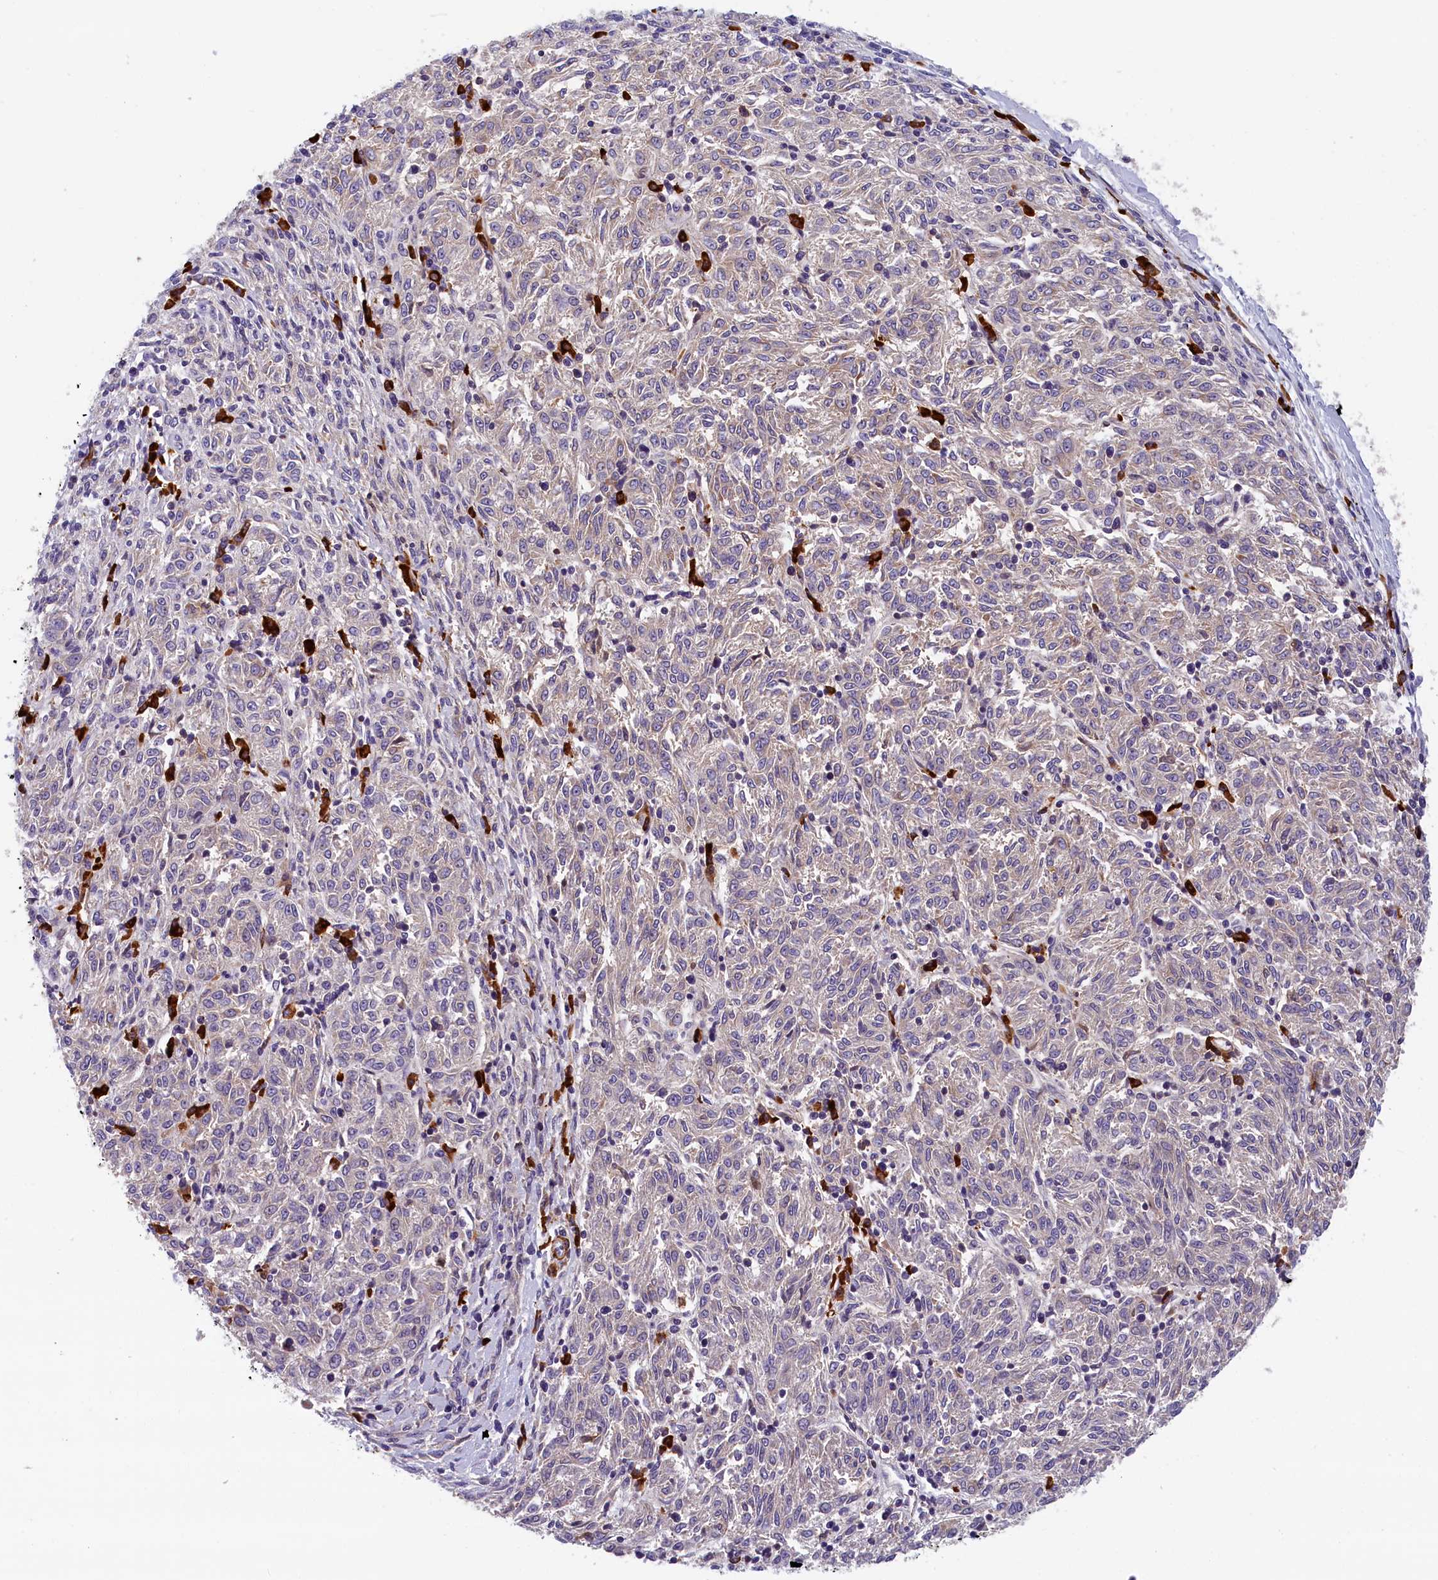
{"staining": {"intensity": "negative", "quantity": "none", "location": "none"}, "tissue": "melanoma", "cell_type": "Tumor cells", "image_type": "cancer", "snomed": [{"axis": "morphology", "description": "Malignant melanoma, NOS"}, {"axis": "topography", "description": "Skin"}], "caption": "Photomicrograph shows no protein positivity in tumor cells of melanoma tissue.", "gene": "BCL2L13", "patient": {"sex": "female", "age": 72}}